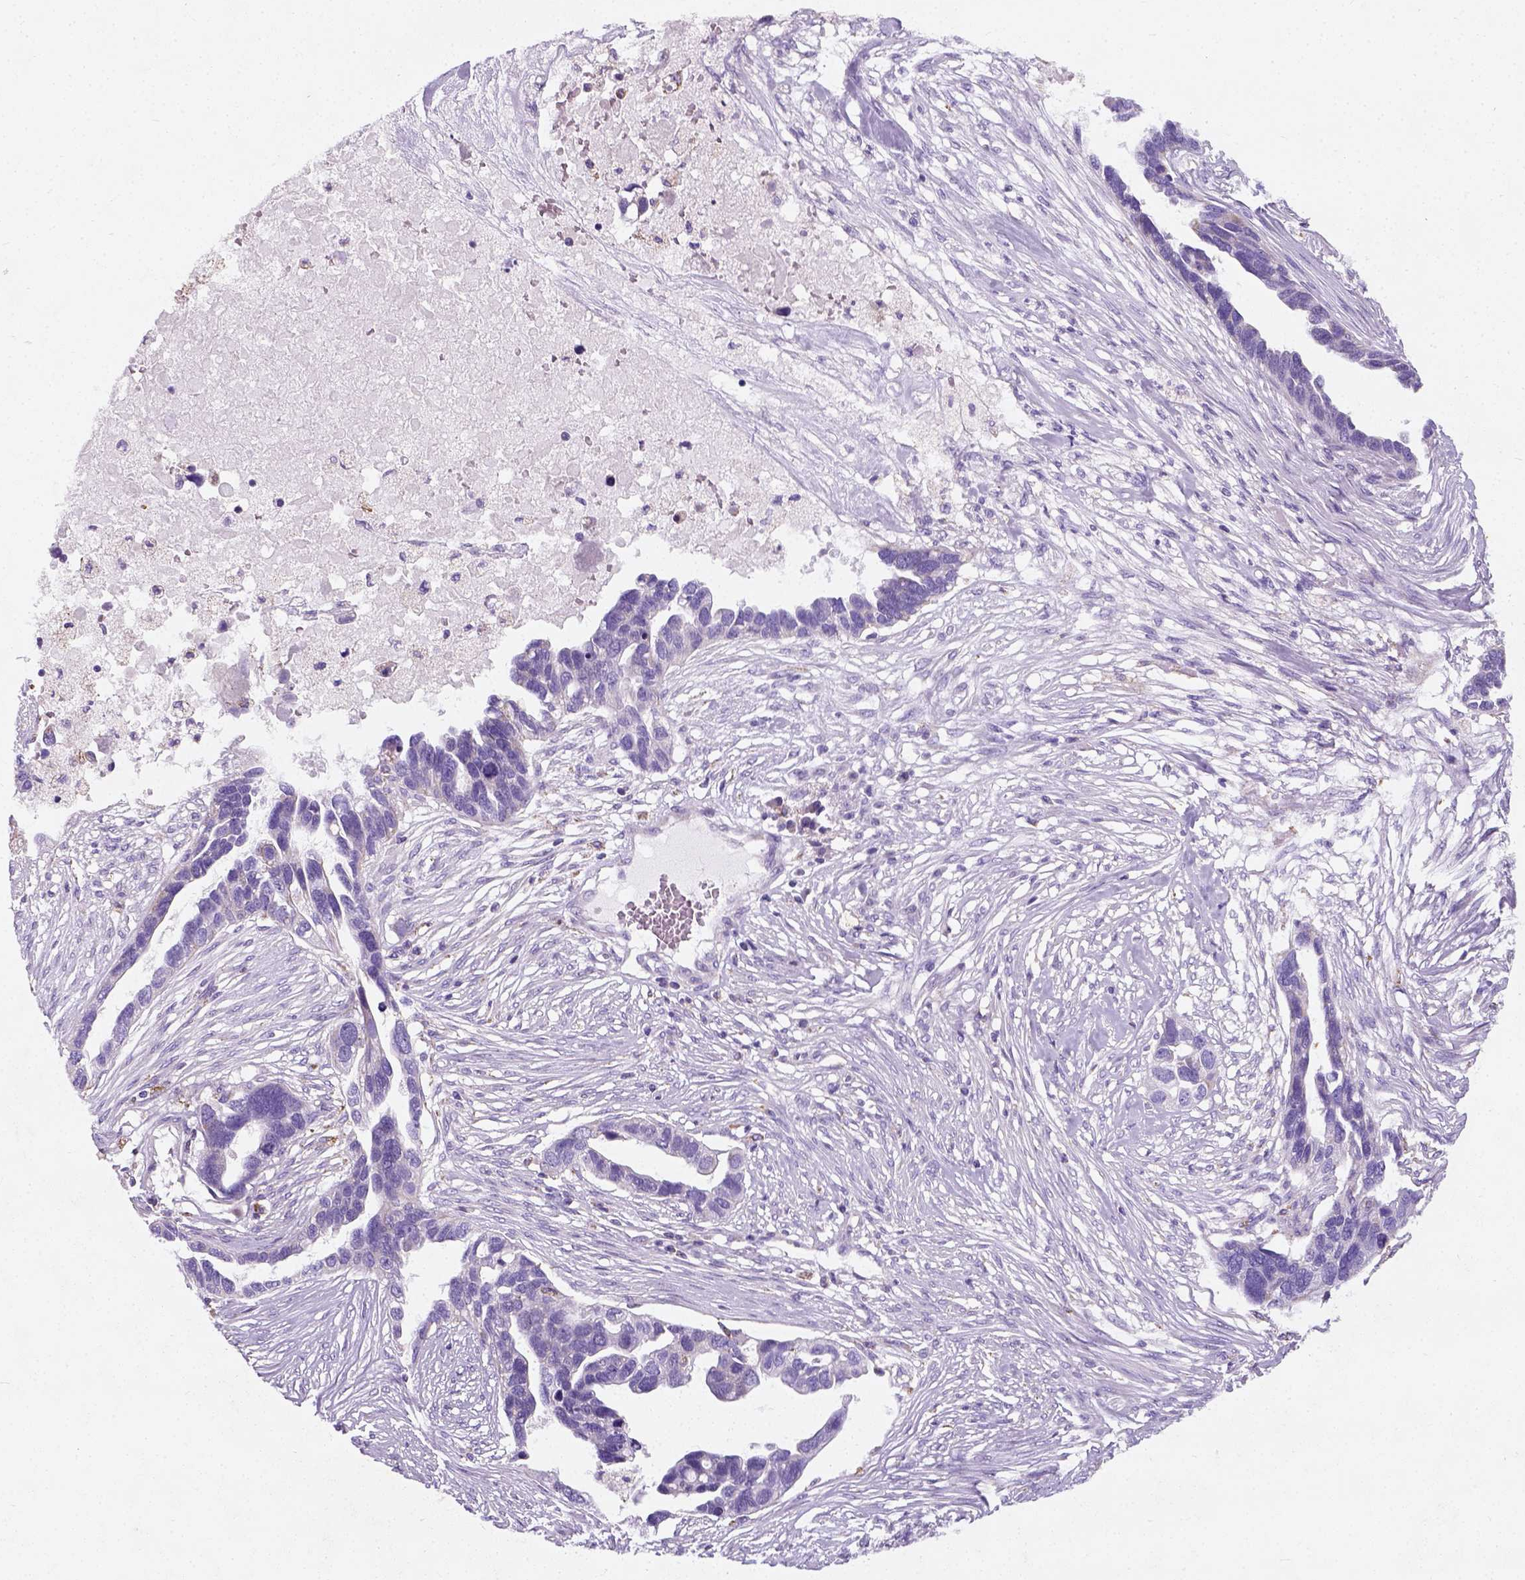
{"staining": {"intensity": "negative", "quantity": "none", "location": "none"}, "tissue": "ovarian cancer", "cell_type": "Tumor cells", "image_type": "cancer", "snomed": [{"axis": "morphology", "description": "Cystadenocarcinoma, serous, NOS"}, {"axis": "topography", "description": "Ovary"}], "caption": "Ovarian serous cystadenocarcinoma was stained to show a protein in brown. There is no significant positivity in tumor cells. (DAB (3,3'-diaminobenzidine) immunohistochemistry, high magnification).", "gene": "CHODL", "patient": {"sex": "female", "age": 54}}